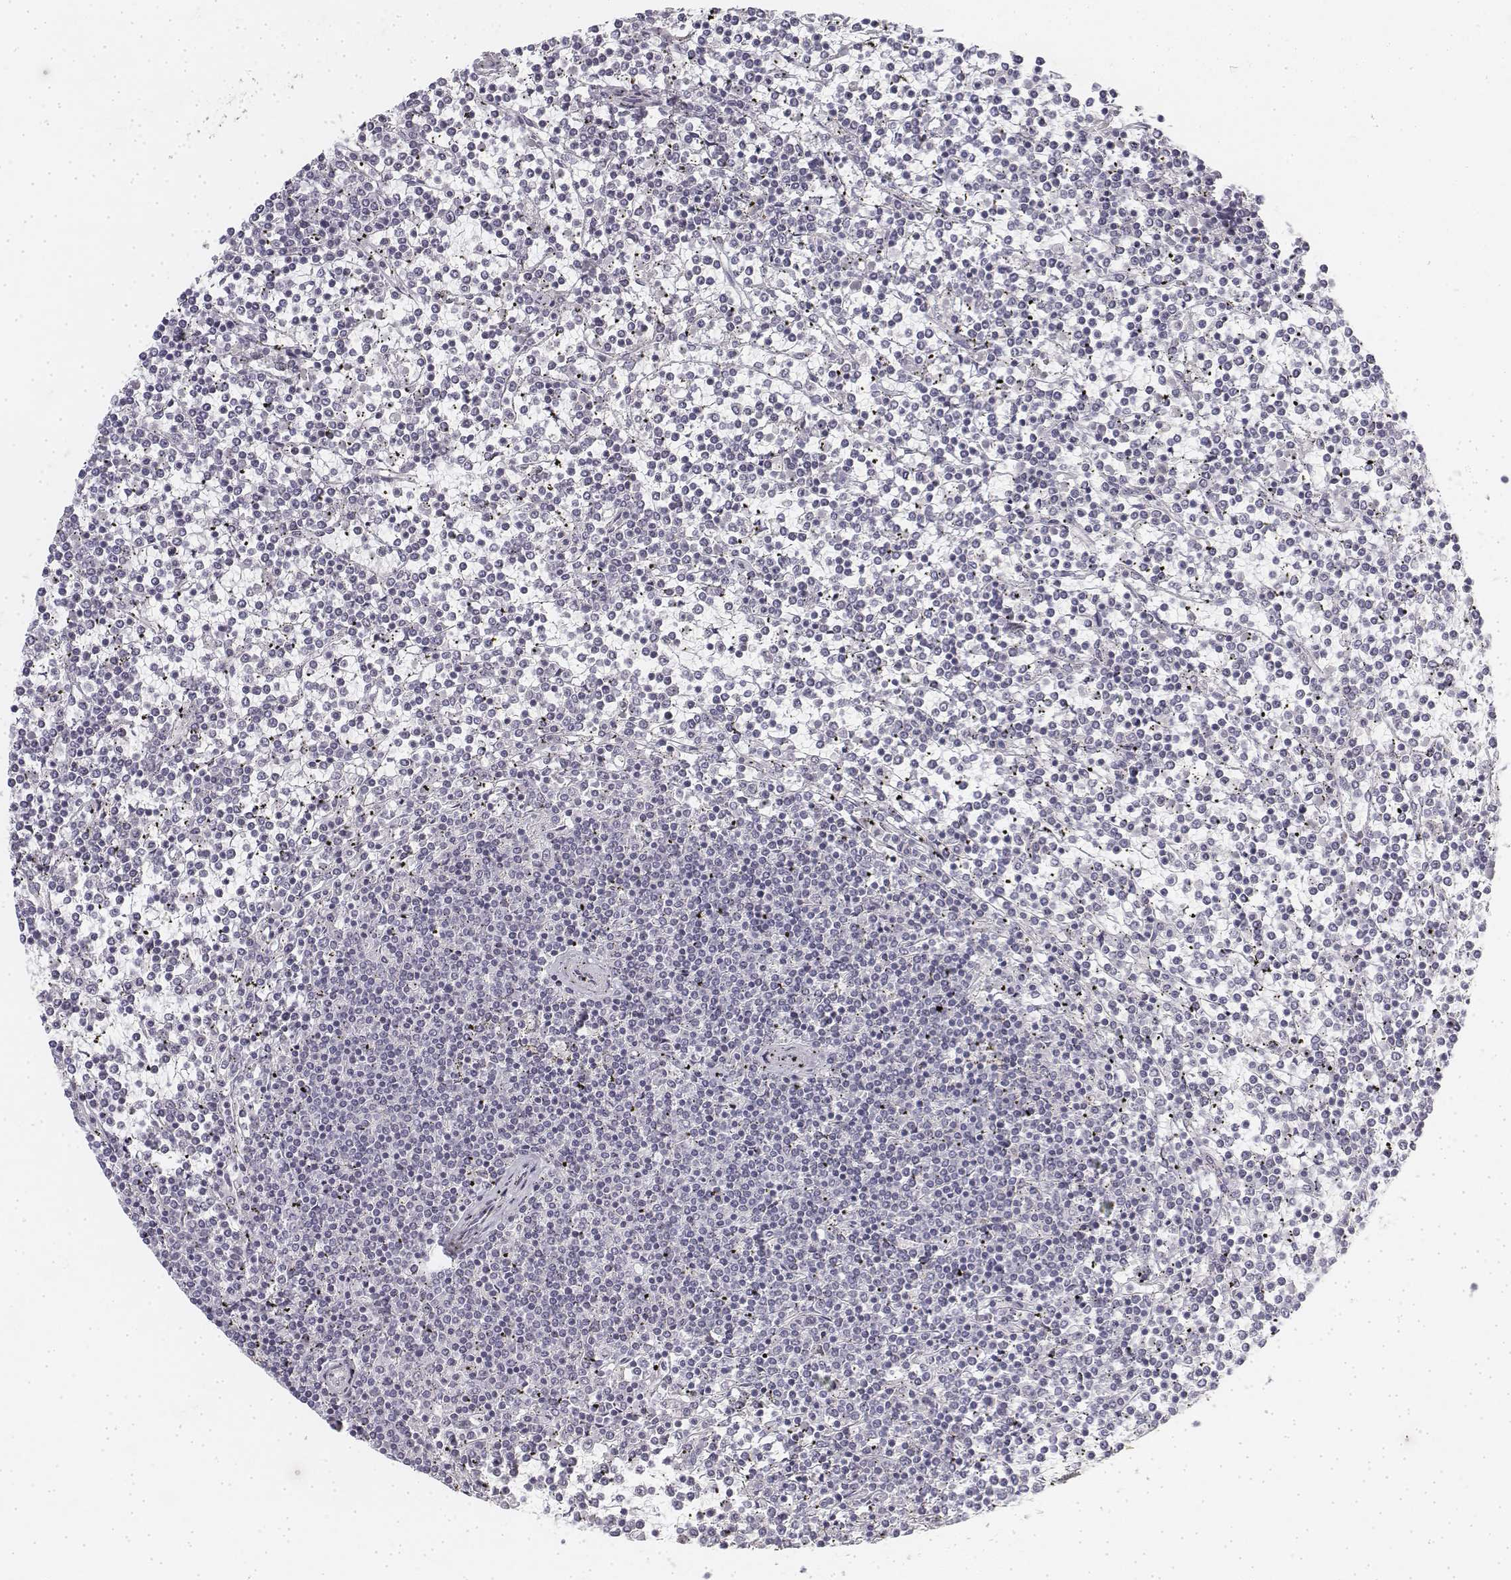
{"staining": {"intensity": "negative", "quantity": "none", "location": "none"}, "tissue": "lymphoma", "cell_type": "Tumor cells", "image_type": "cancer", "snomed": [{"axis": "morphology", "description": "Malignant lymphoma, non-Hodgkin's type, Low grade"}, {"axis": "topography", "description": "Spleen"}], "caption": "There is no significant staining in tumor cells of low-grade malignant lymphoma, non-Hodgkin's type.", "gene": "KRT84", "patient": {"sex": "female", "age": 19}}